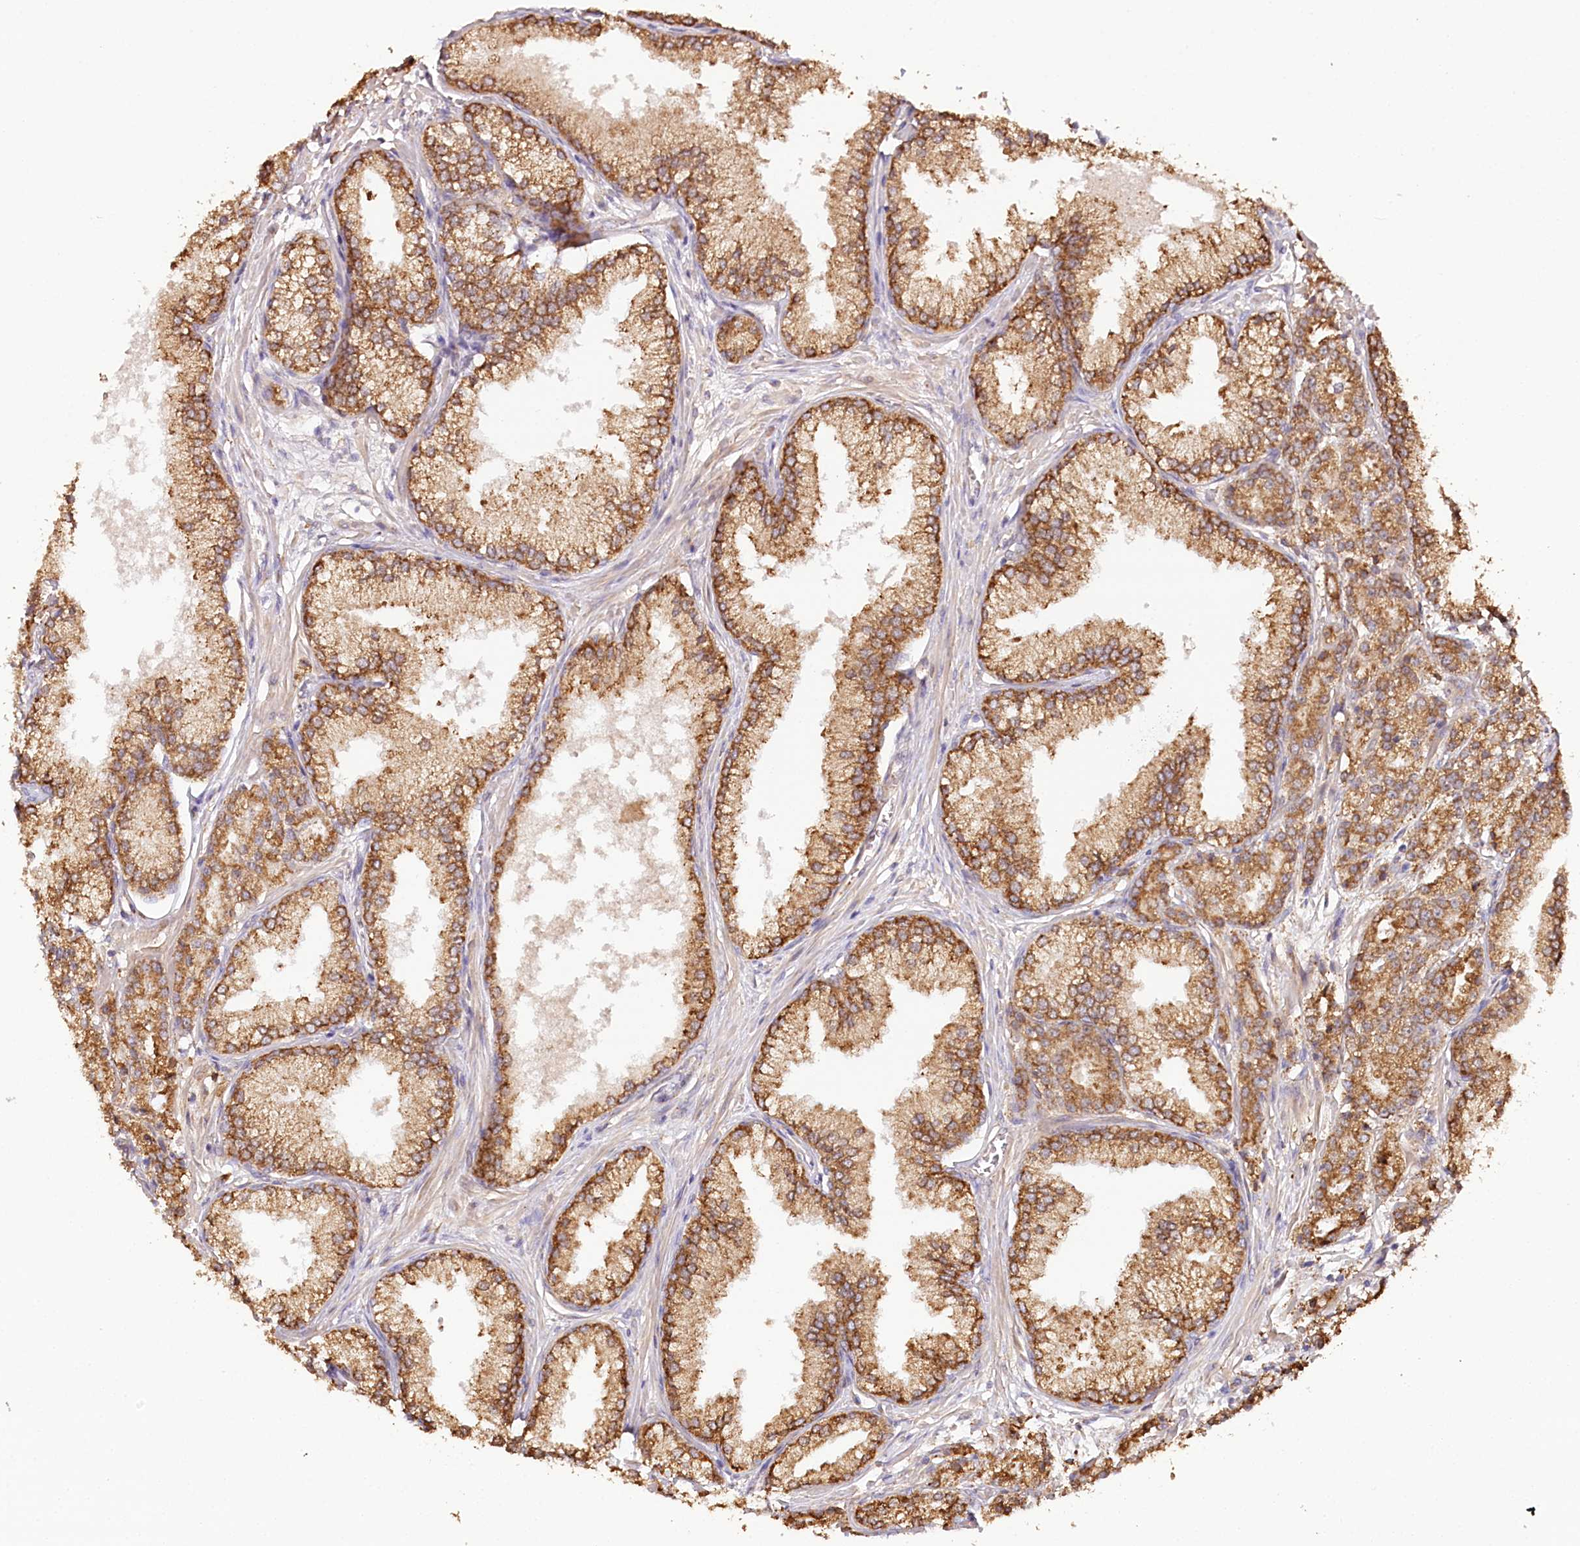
{"staining": {"intensity": "strong", "quantity": ">75%", "location": "cytoplasmic/membranous"}, "tissue": "prostate cancer", "cell_type": "Tumor cells", "image_type": "cancer", "snomed": [{"axis": "morphology", "description": "Adenocarcinoma, High grade"}, {"axis": "topography", "description": "Prostate"}], "caption": "Immunohistochemistry (IHC) of human prostate cancer (adenocarcinoma (high-grade)) displays high levels of strong cytoplasmic/membranous staining in approximately >75% of tumor cells.", "gene": "VEGFA", "patient": {"sex": "male", "age": 69}}